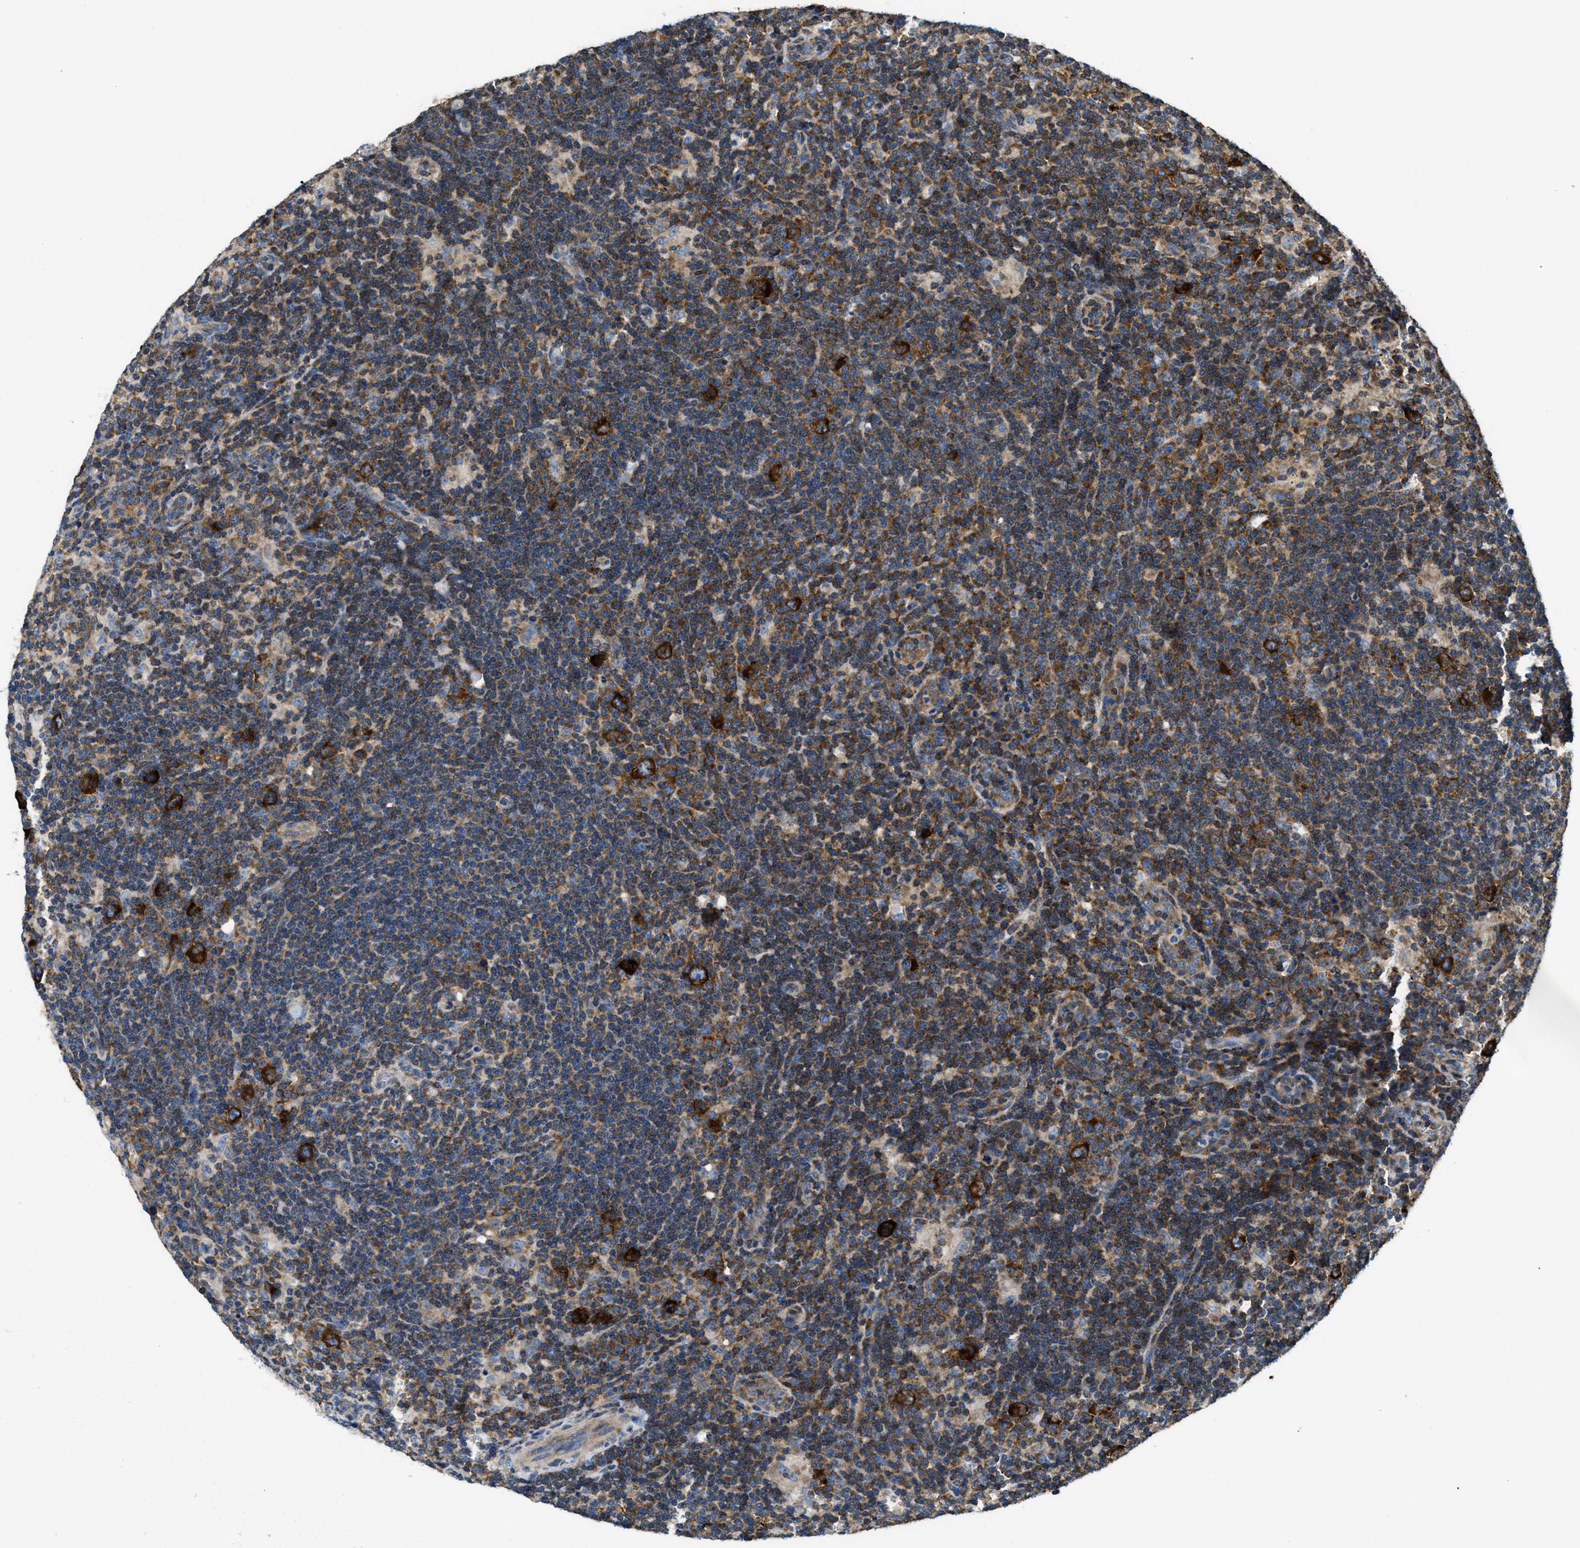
{"staining": {"intensity": "strong", "quantity": ">75%", "location": "cytoplasmic/membranous"}, "tissue": "lymphoma", "cell_type": "Tumor cells", "image_type": "cancer", "snomed": [{"axis": "morphology", "description": "Hodgkin's disease, NOS"}, {"axis": "topography", "description": "Lymph node"}], "caption": "Brown immunohistochemical staining in human lymphoma exhibits strong cytoplasmic/membranous staining in about >75% of tumor cells.", "gene": "ABCF1", "patient": {"sex": "female", "age": 57}}